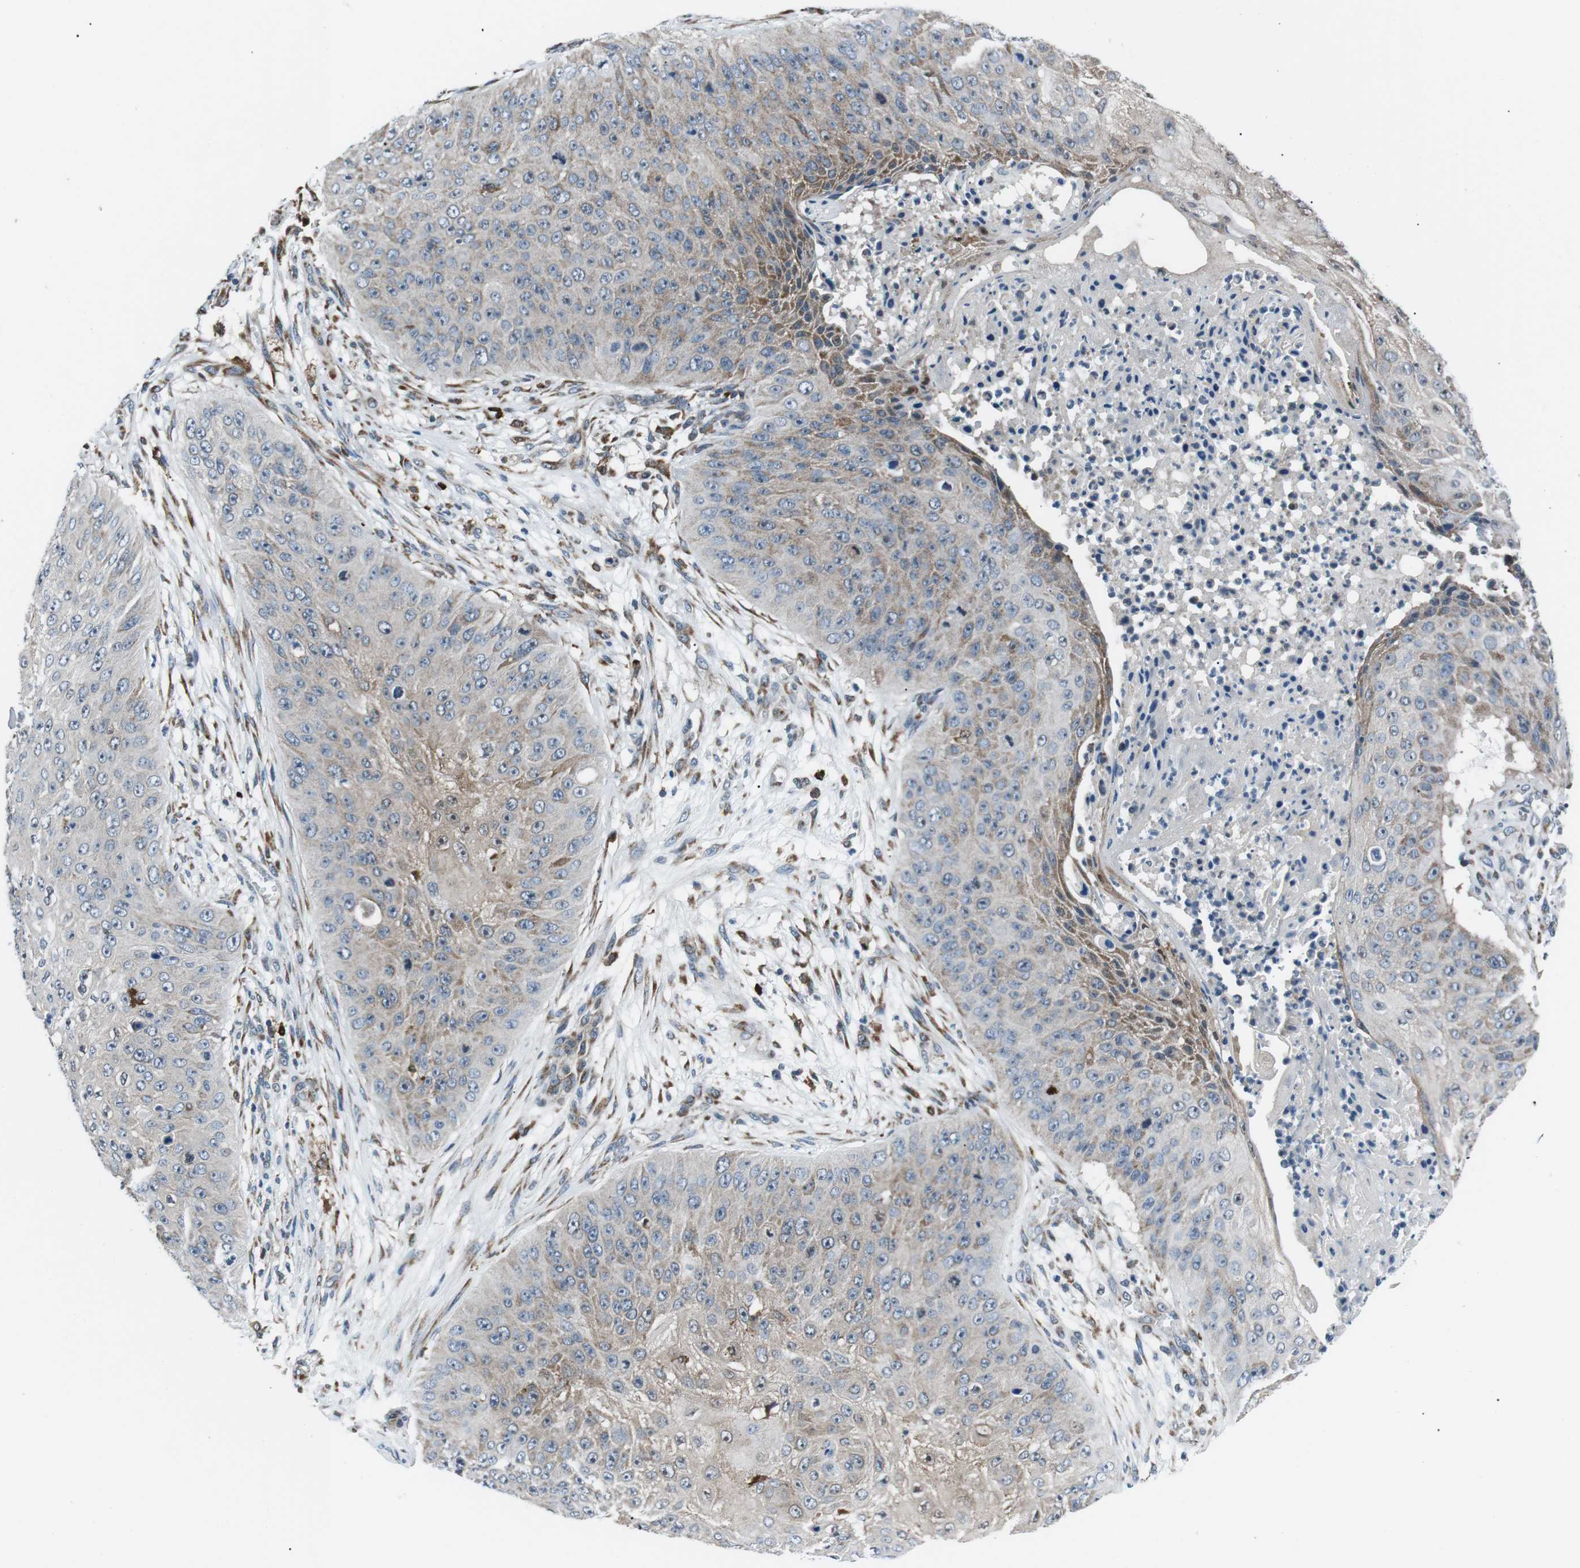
{"staining": {"intensity": "moderate", "quantity": "<25%", "location": "cytoplasmic/membranous"}, "tissue": "skin cancer", "cell_type": "Tumor cells", "image_type": "cancer", "snomed": [{"axis": "morphology", "description": "Squamous cell carcinoma, NOS"}, {"axis": "topography", "description": "Skin"}], "caption": "Immunohistochemical staining of skin cancer reveals moderate cytoplasmic/membranous protein expression in approximately <25% of tumor cells.", "gene": "BLNK", "patient": {"sex": "female", "age": 80}}